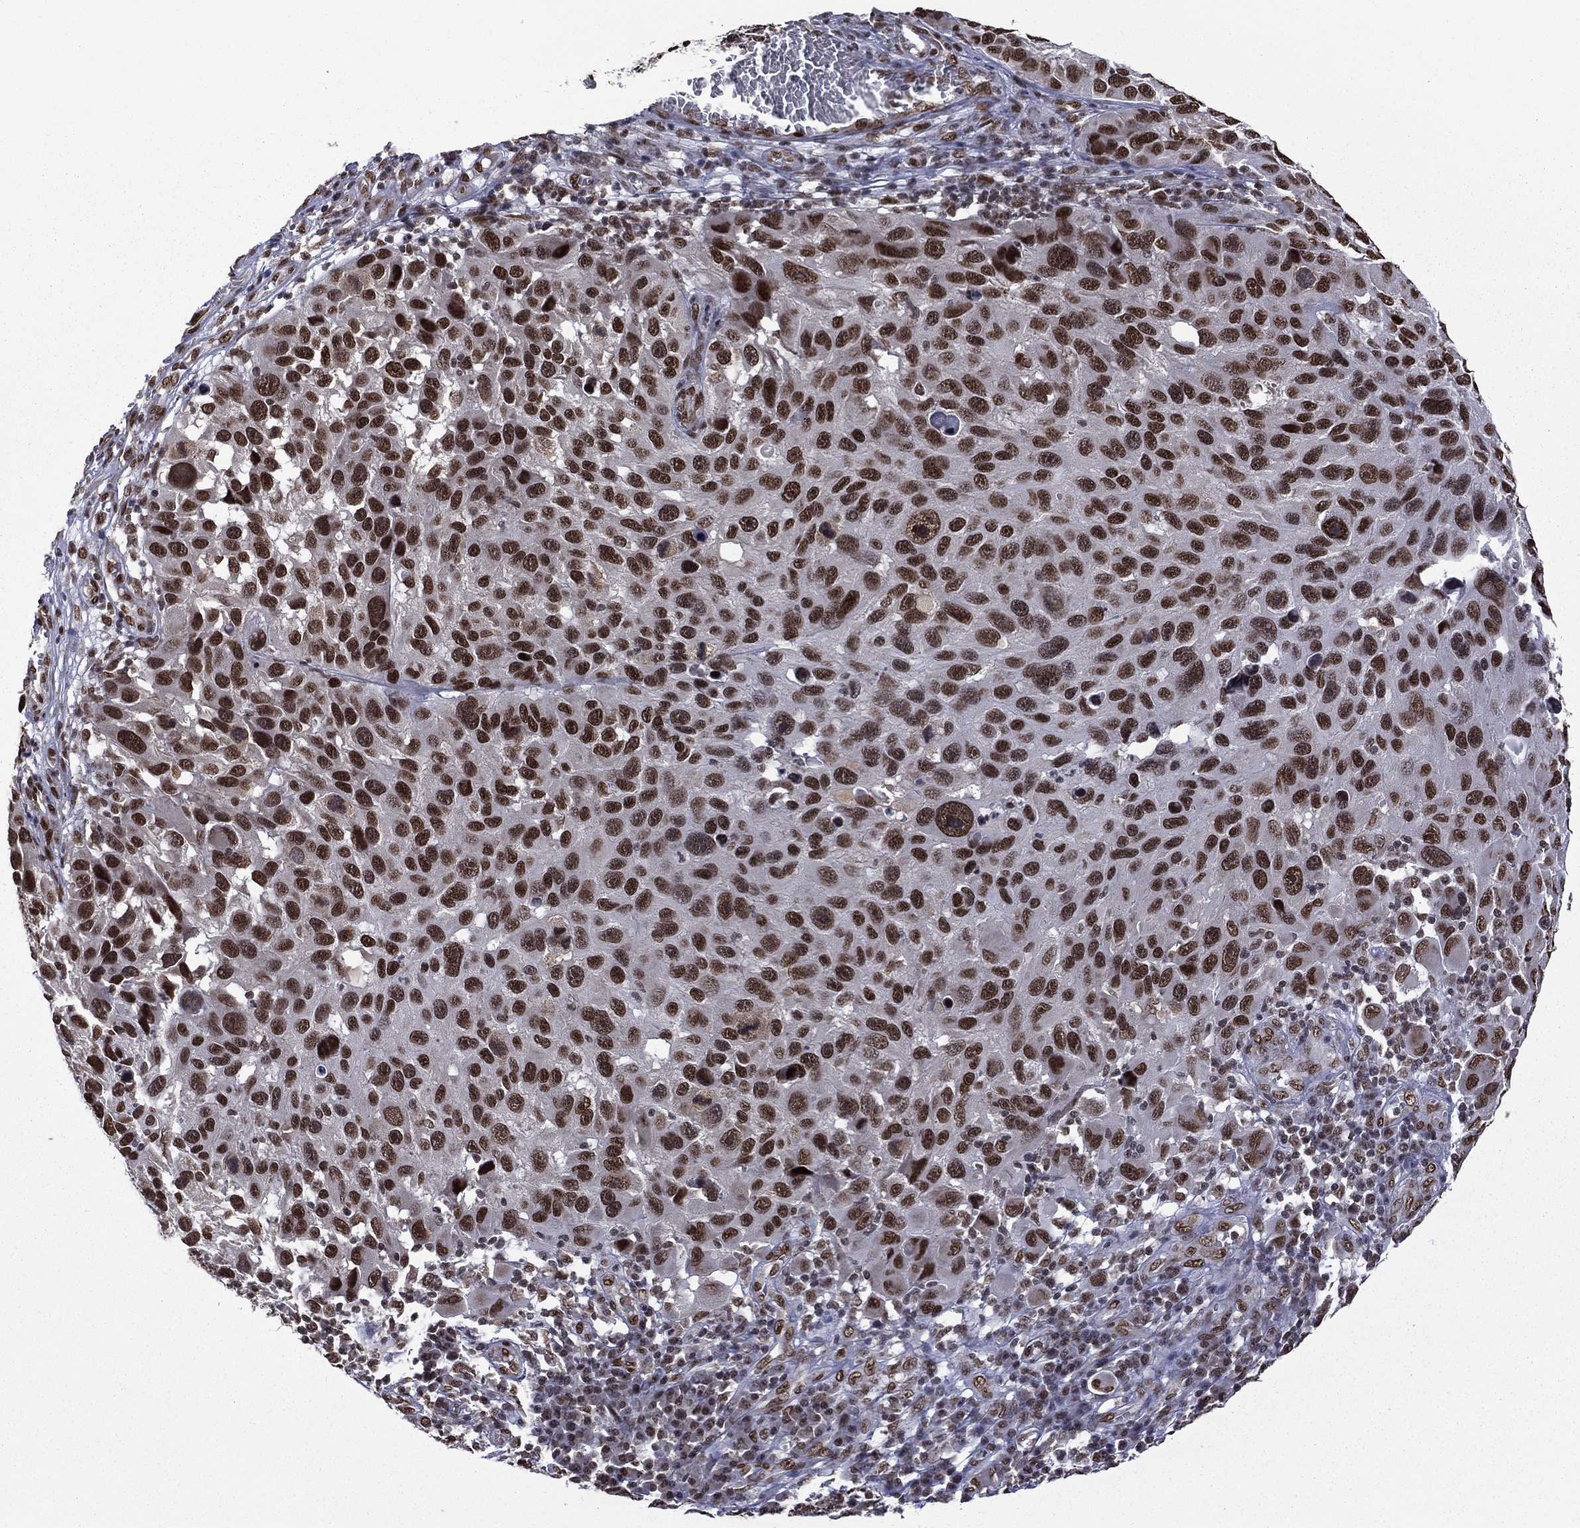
{"staining": {"intensity": "strong", "quantity": ">75%", "location": "nuclear"}, "tissue": "melanoma", "cell_type": "Tumor cells", "image_type": "cancer", "snomed": [{"axis": "morphology", "description": "Malignant melanoma, NOS"}, {"axis": "topography", "description": "Skin"}], "caption": "Immunohistochemistry of human melanoma demonstrates high levels of strong nuclear positivity in about >75% of tumor cells.", "gene": "C5orf24", "patient": {"sex": "male", "age": 53}}